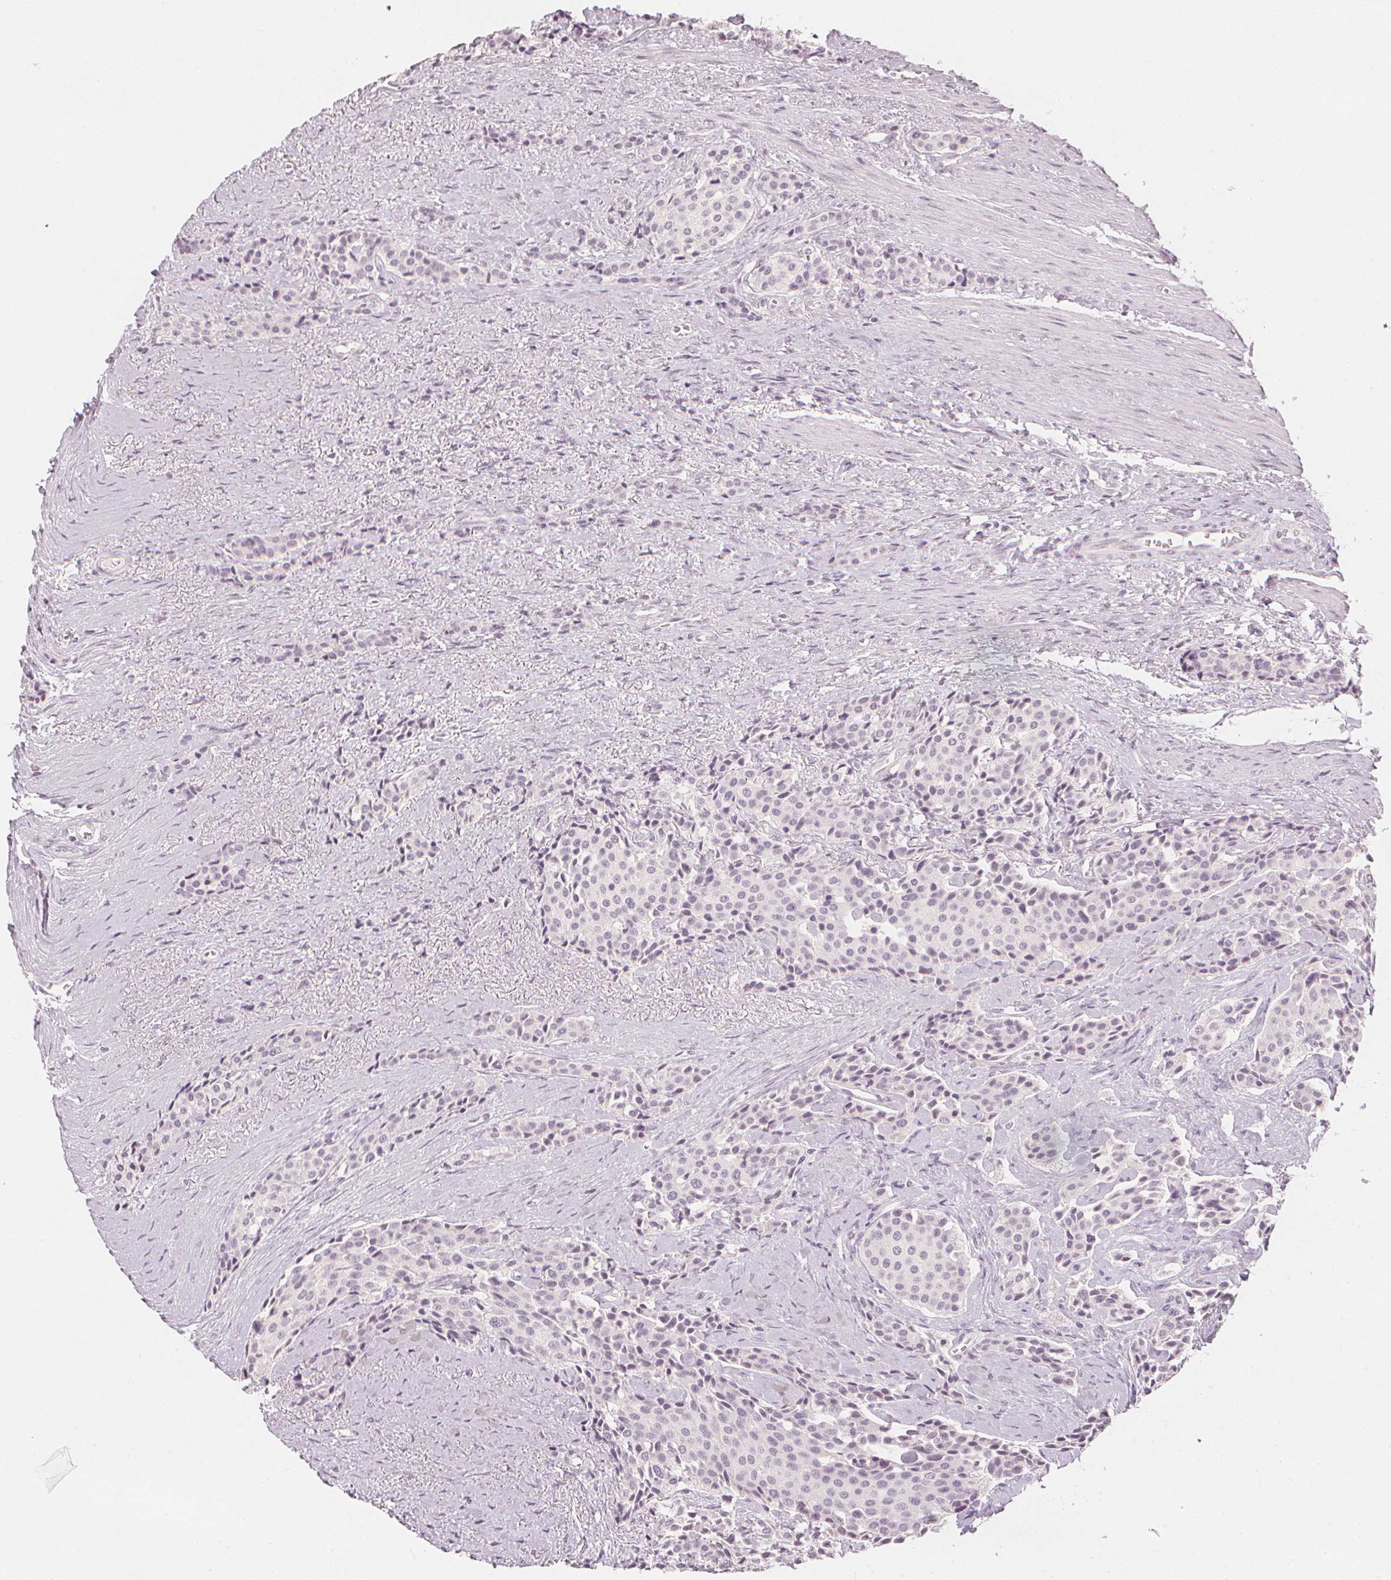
{"staining": {"intensity": "negative", "quantity": "none", "location": "none"}, "tissue": "carcinoid", "cell_type": "Tumor cells", "image_type": "cancer", "snomed": [{"axis": "morphology", "description": "Carcinoid, malignant, NOS"}, {"axis": "topography", "description": "Small intestine"}], "caption": "Immunohistochemical staining of human carcinoid (malignant) reveals no significant positivity in tumor cells.", "gene": "CALB1", "patient": {"sex": "male", "age": 73}}